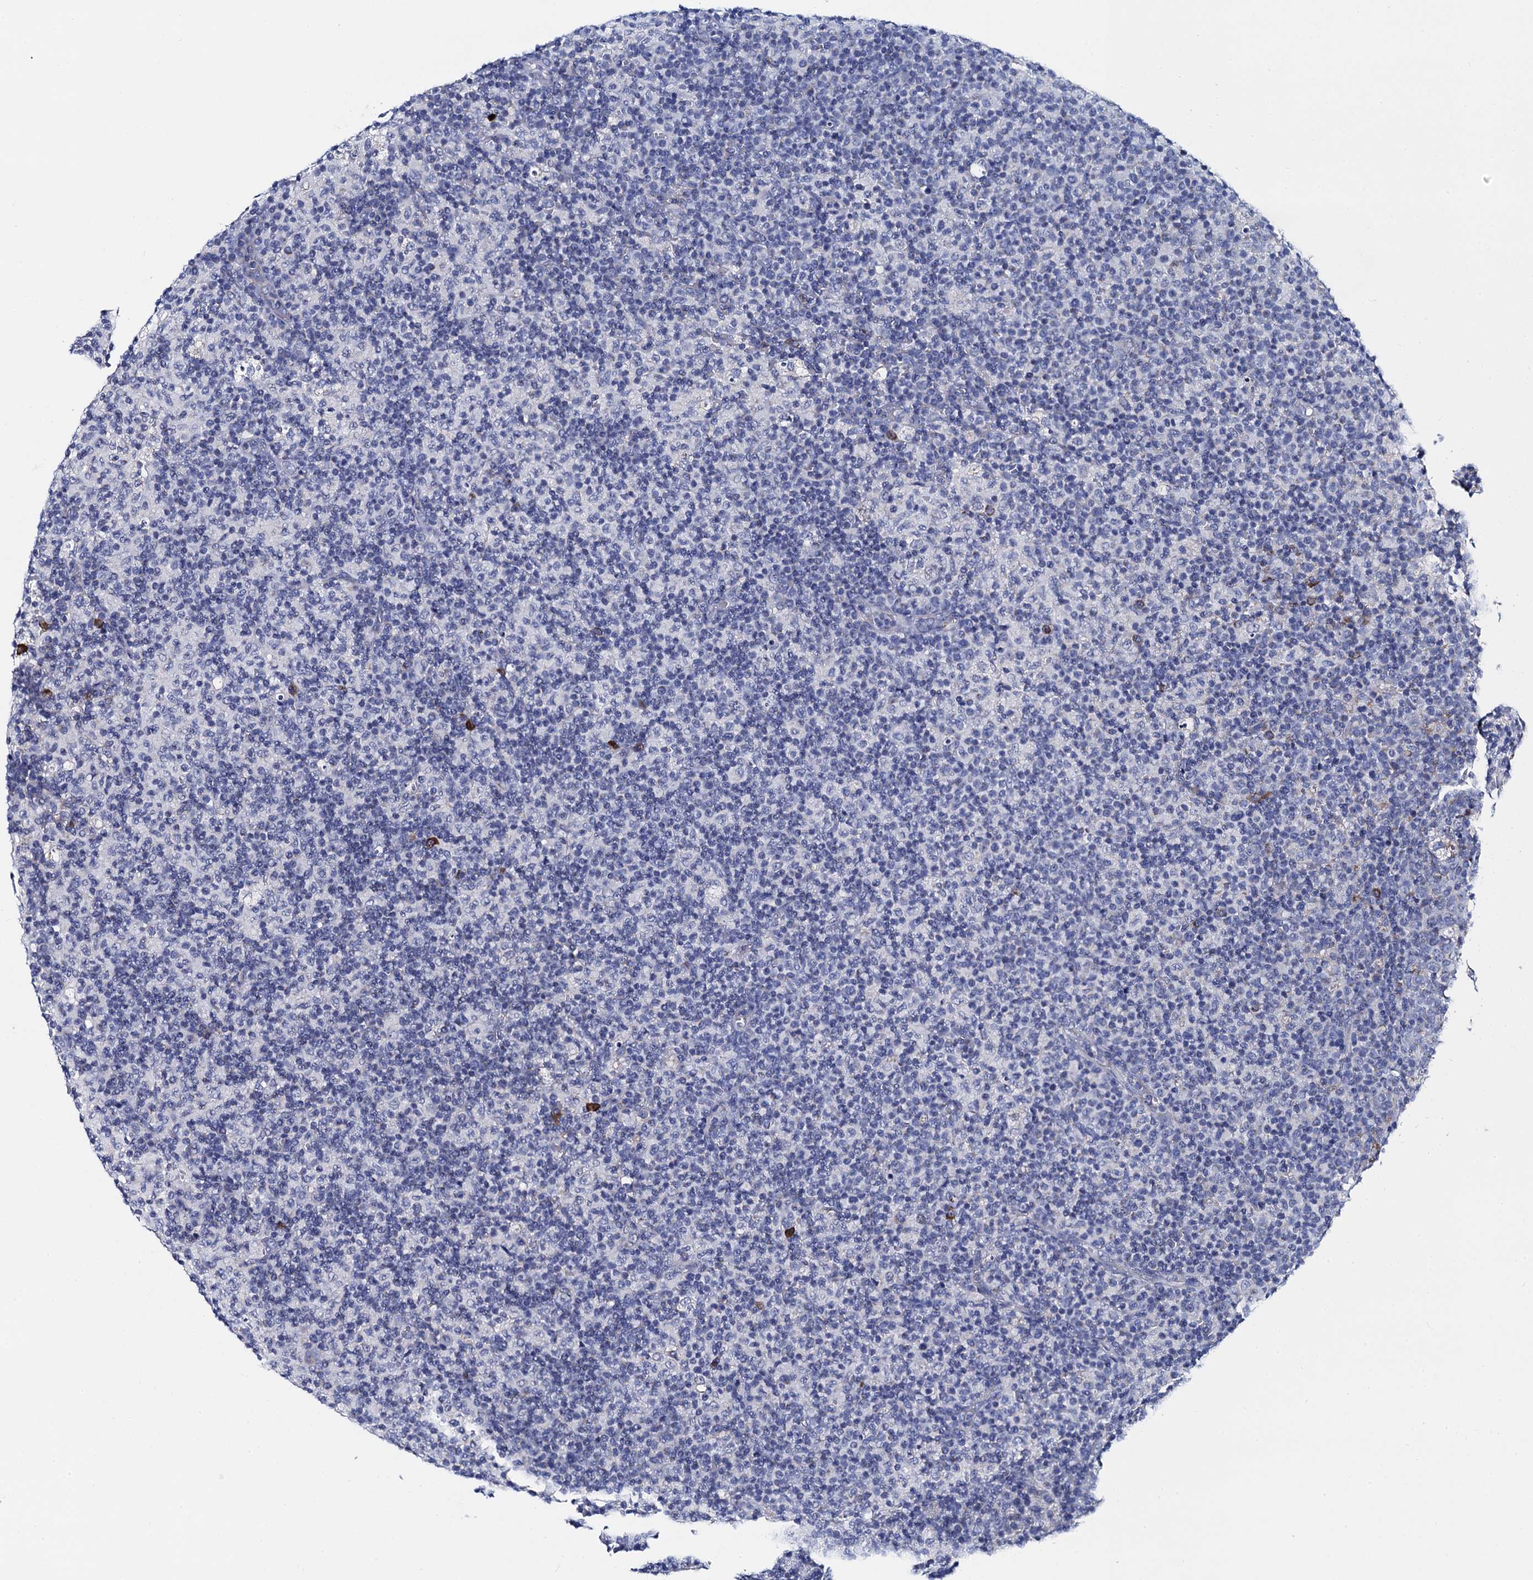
{"staining": {"intensity": "negative", "quantity": "none", "location": "none"}, "tissue": "lymph node", "cell_type": "Germinal center cells", "image_type": "normal", "snomed": [{"axis": "morphology", "description": "Normal tissue, NOS"}, {"axis": "morphology", "description": "Inflammation, NOS"}, {"axis": "topography", "description": "Lymph node"}], "caption": "High power microscopy micrograph of an immunohistochemistry micrograph of unremarkable lymph node, revealing no significant expression in germinal center cells. Brightfield microscopy of immunohistochemistry stained with DAB (brown) and hematoxylin (blue), captured at high magnification.", "gene": "ACADSB", "patient": {"sex": "male", "age": 55}}